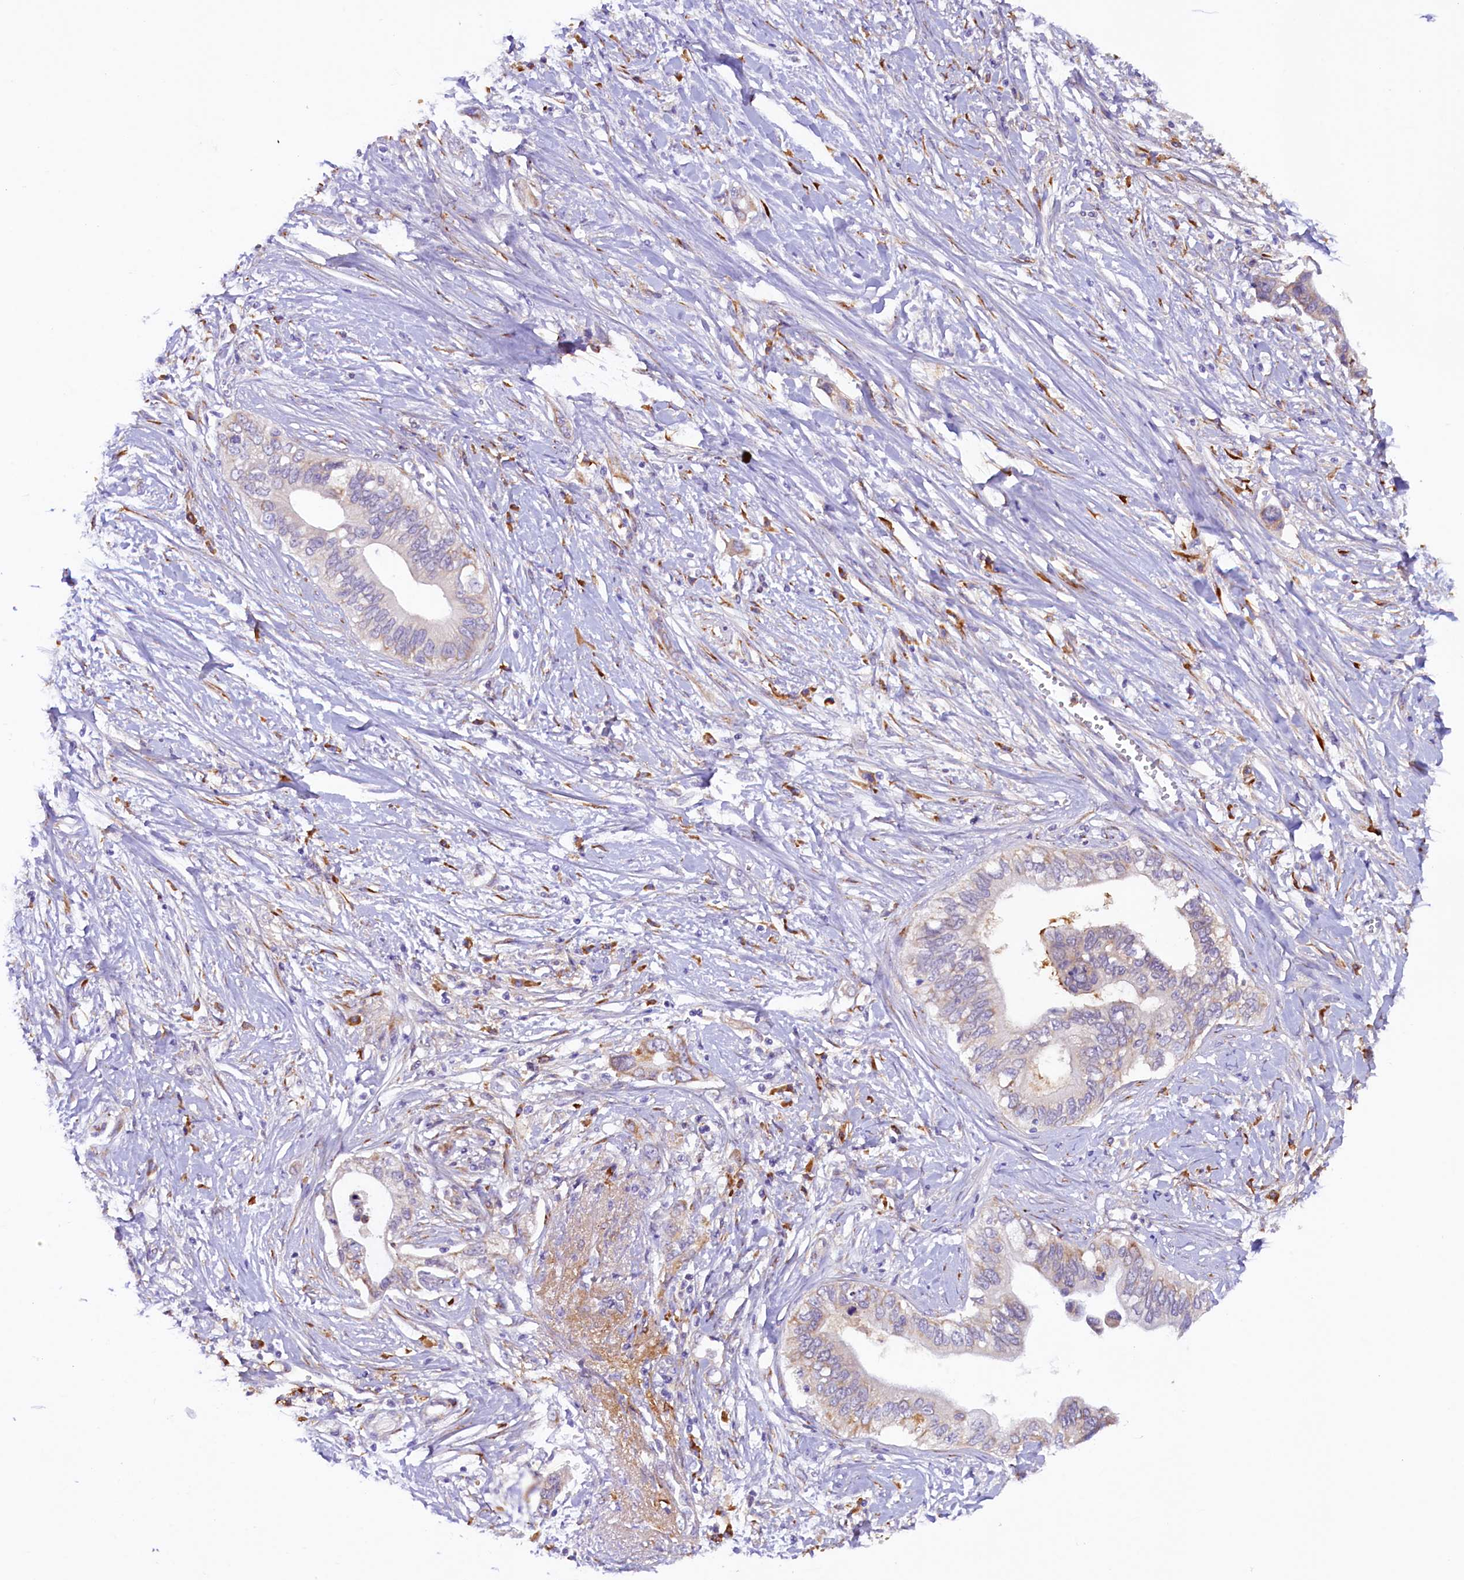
{"staining": {"intensity": "weak", "quantity": "<25%", "location": "cytoplasmic/membranous"}, "tissue": "pancreatic cancer", "cell_type": "Tumor cells", "image_type": "cancer", "snomed": [{"axis": "morphology", "description": "Normal tissue, NOS"}, {"axis": "morphology", "description": "Adenocarcinoma, NOS"}, {"axis": "topography", "description": "Pancreas"}, {"axis": "topography", "description": "Peripheral nerve tissue"}], "caption": "DAB immunohistochemical staining of adenocarcinoma (pancreatic) exhibits no significant positivity in tumor cells.", "gene": "SSC5D", "patient": {"sex": "male", "age": 59}}